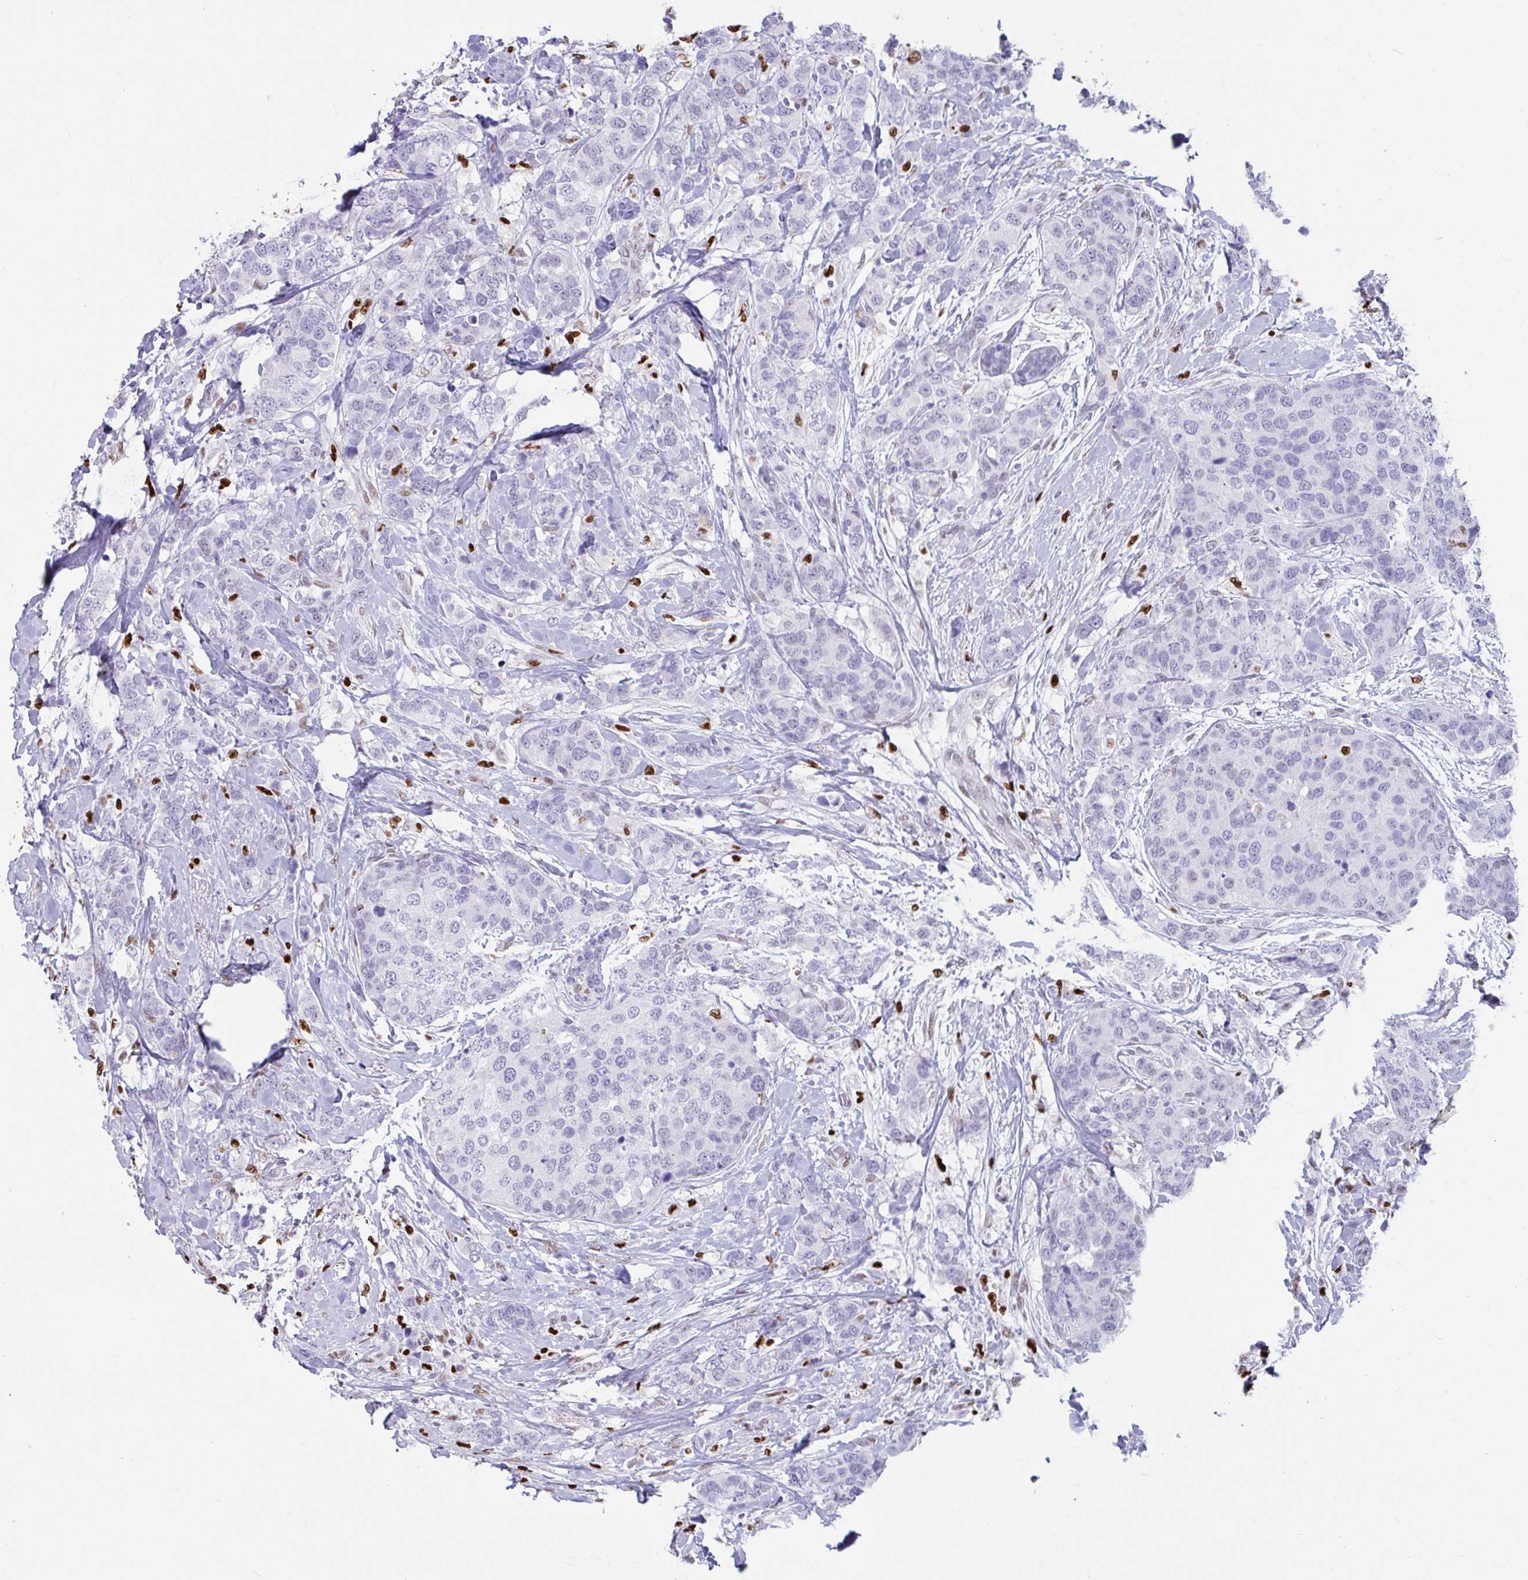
{"staining": {"intensity": "negative", "quantity": "none", "location": "none"}, "tissue": "breast cancer", "cell_type": "Tumor cells", "image_type": "cancer", "snomed": [{"axis": "morphology", "description": "Lobular carcinoma"}, {"axis": "topography", "description": "Breast"}], "caption": "IHC photomicrograph of lobular carcinoma (breast) stained for a protein (brown), which shows no staining in tumor cells.", "gene": "ZNF586", "patient": {"sex": "female", "age": 59}}